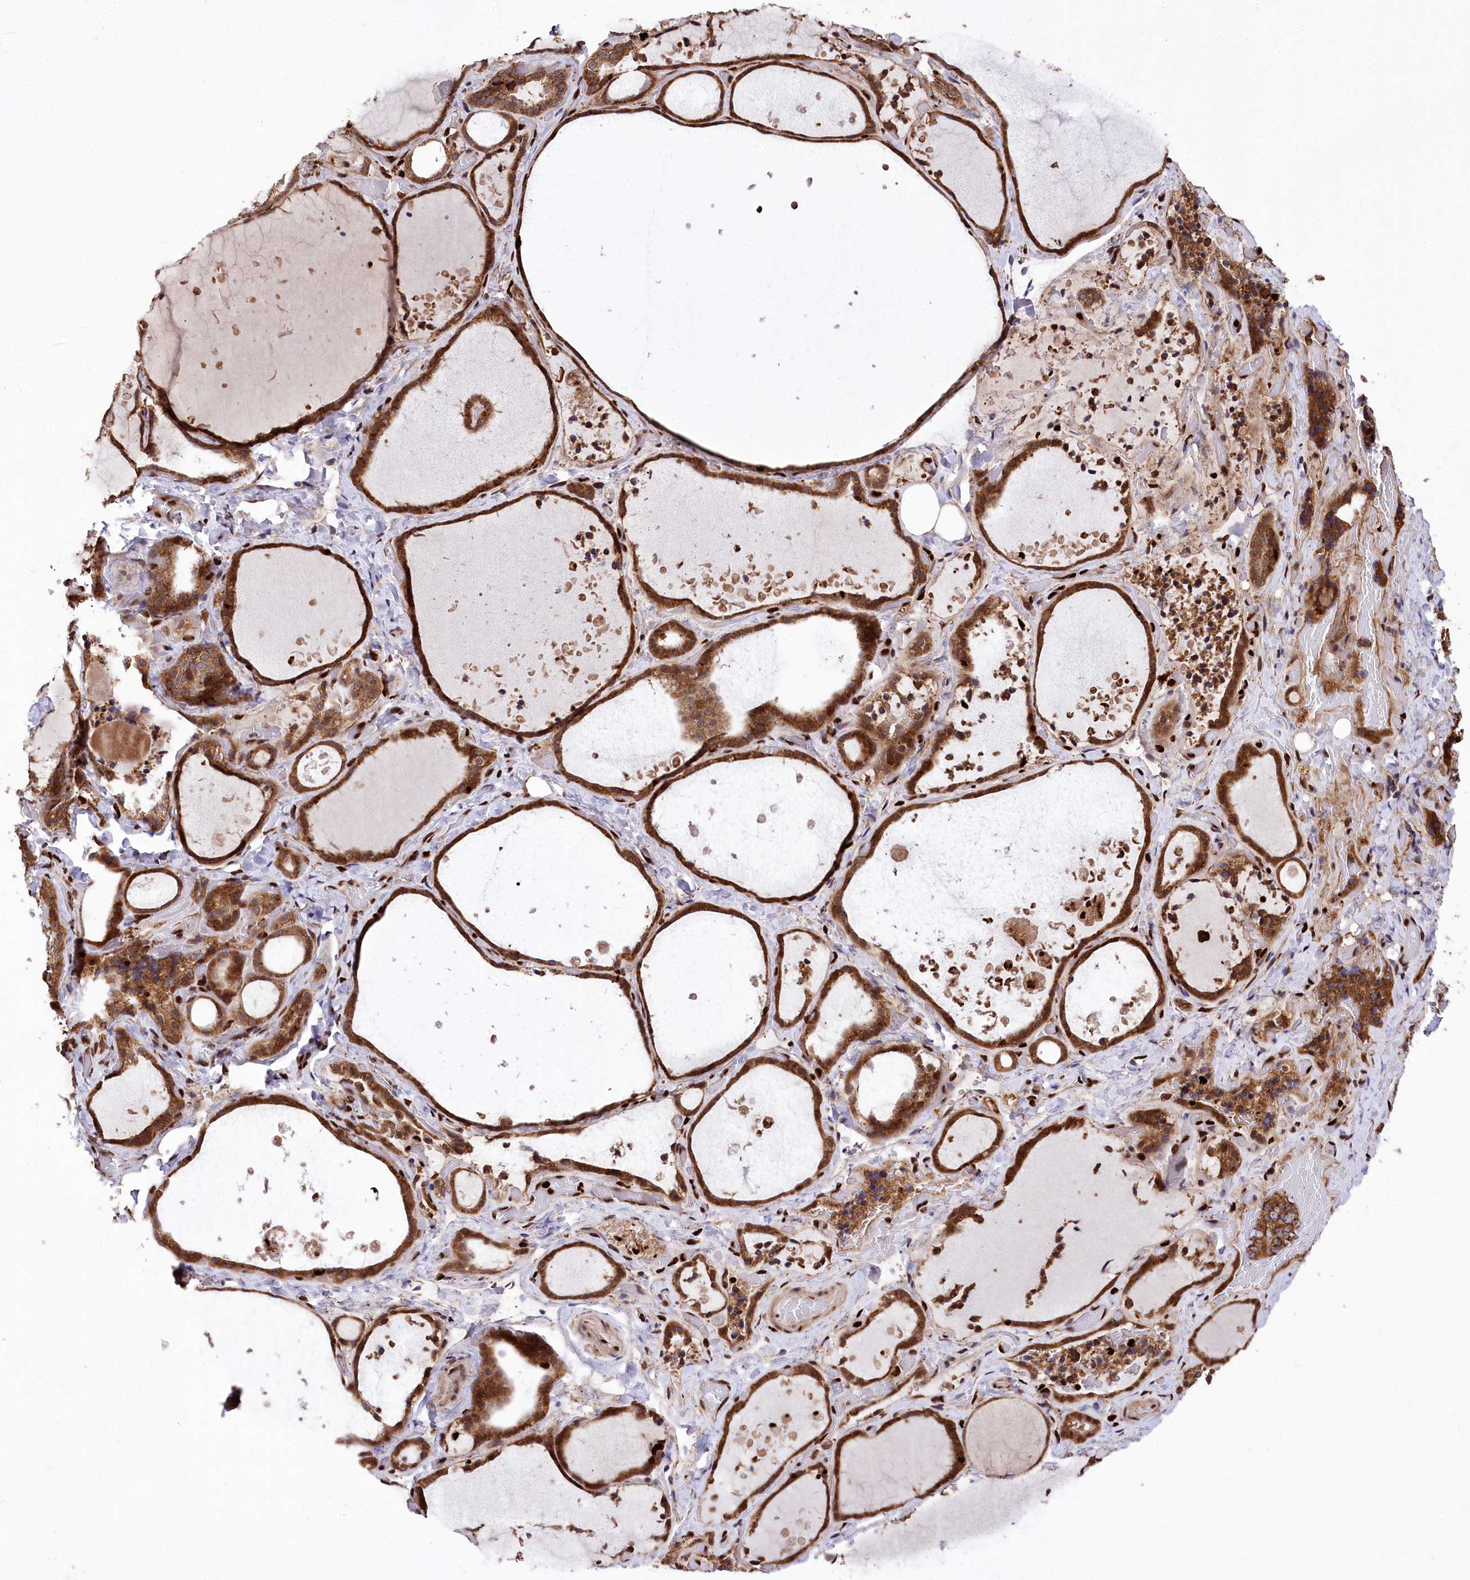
{"staining": {"intensity": "strong", "quantity": ">75%", "location": "cytoplasmic/membranous"}, "tissue": "thyroid gland", "cell_type": "Glandular cells", "image_type": "normal", "snomed": [{"axis": "morphology", "description": "Normal tissue, NOS"}, {"axis": "topography", "description": "Thyroid gland"}], "caption": "High-power microscopy captured an immunohistochemistry (IHC) histopathology image of normal thyroid gland, revealing strong cytoplasmic/membranous expression in about >75% of glandular cells.", "gene": "FIGN", "patient": {"sex": "female", "age": 44}}